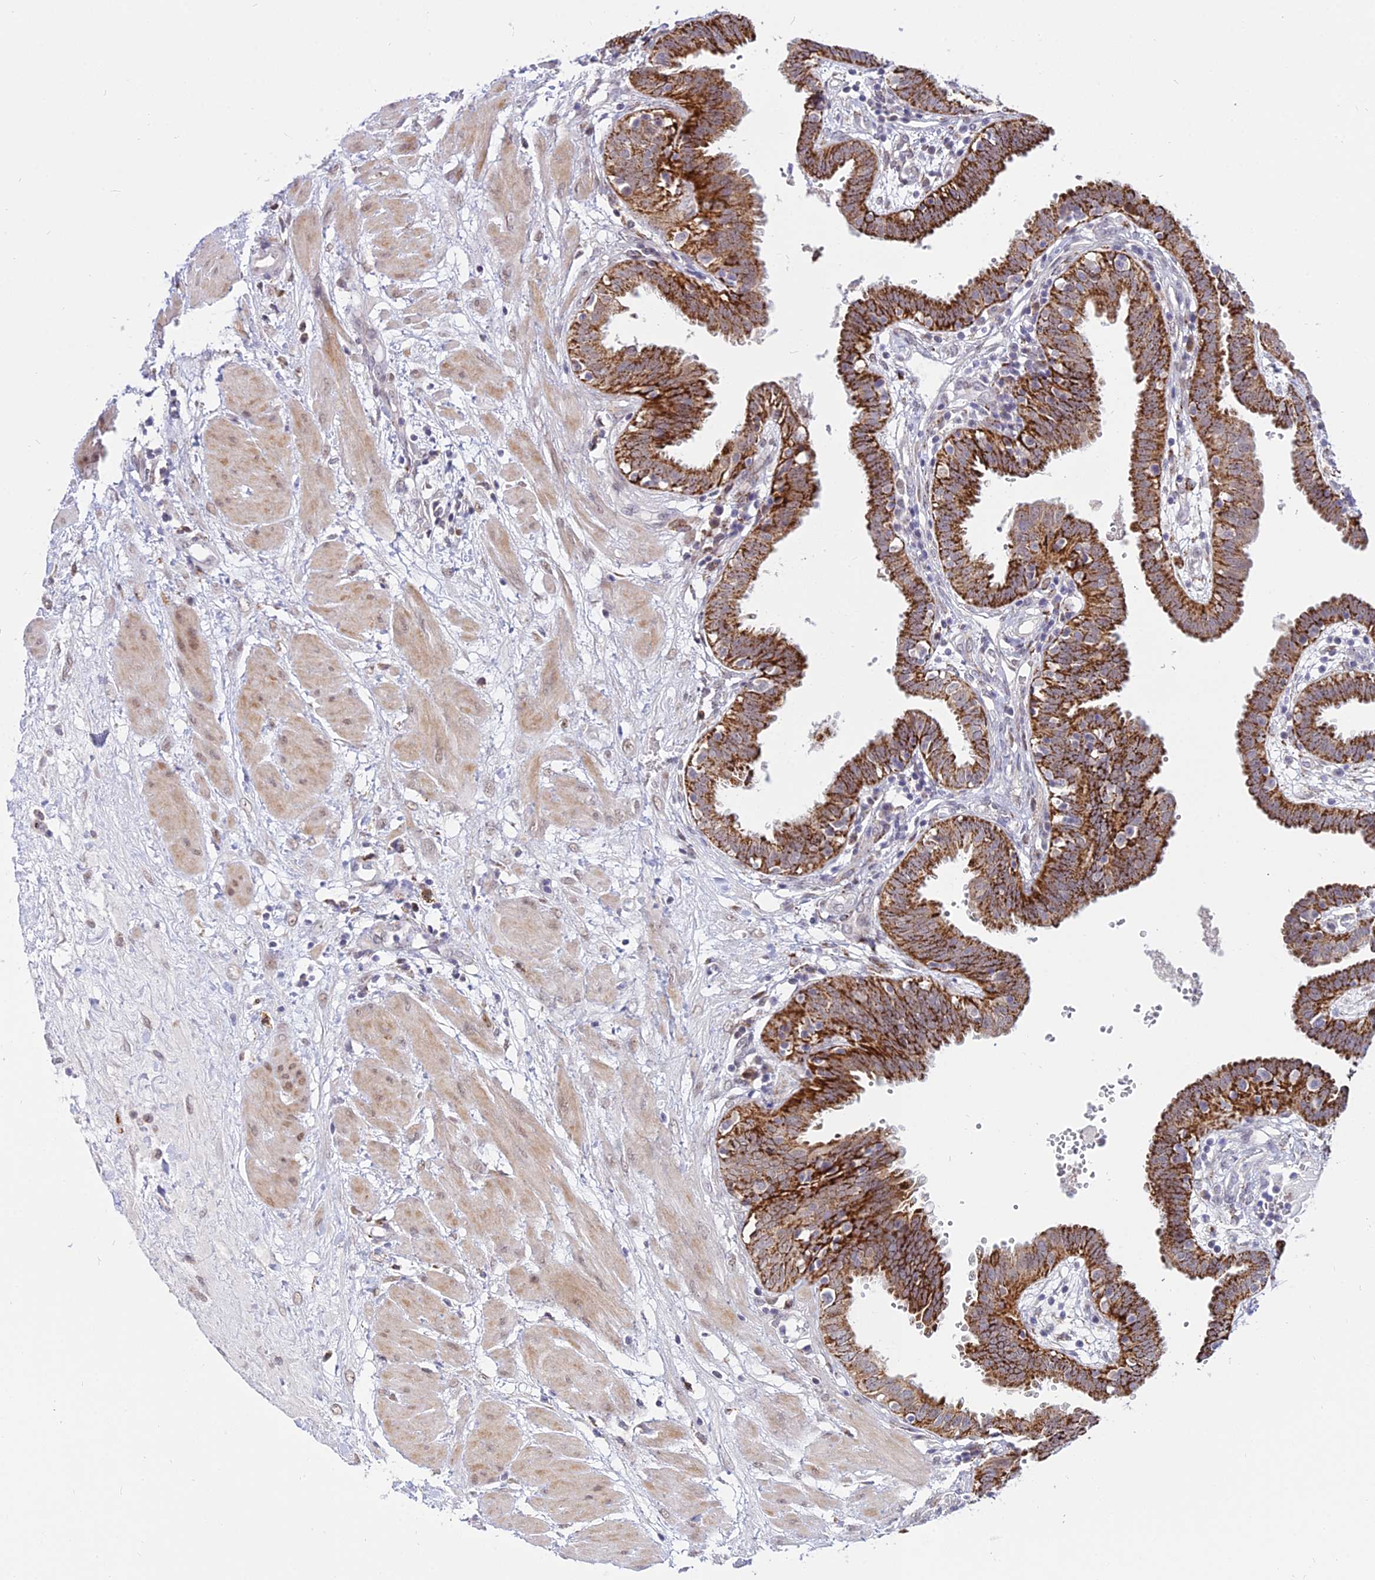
{"staining": {"intensity": "strong", "quantity": "25%-75%", "location": "cytoplasmic/membranous"}, "tissue": "fallopian tube", "cell_type": "Glandular cells", "image_type": "normal", "snomed": [{"axis": "morphology", "description": "Normal tissue, NOS"}, {"axis": "topography", "description": "Fallopian tube"}, {"axis": "topography", "description": "Placenta"}], "caption": "Brown immunohistochemical staining in unremarkable human fallopian tube exhibits strong cytoplasmic/membranous expression in approximately 25%-75% of glandular cells.", "gene": "C6orf163", "patient": {"sex": "female", "age": 32}}